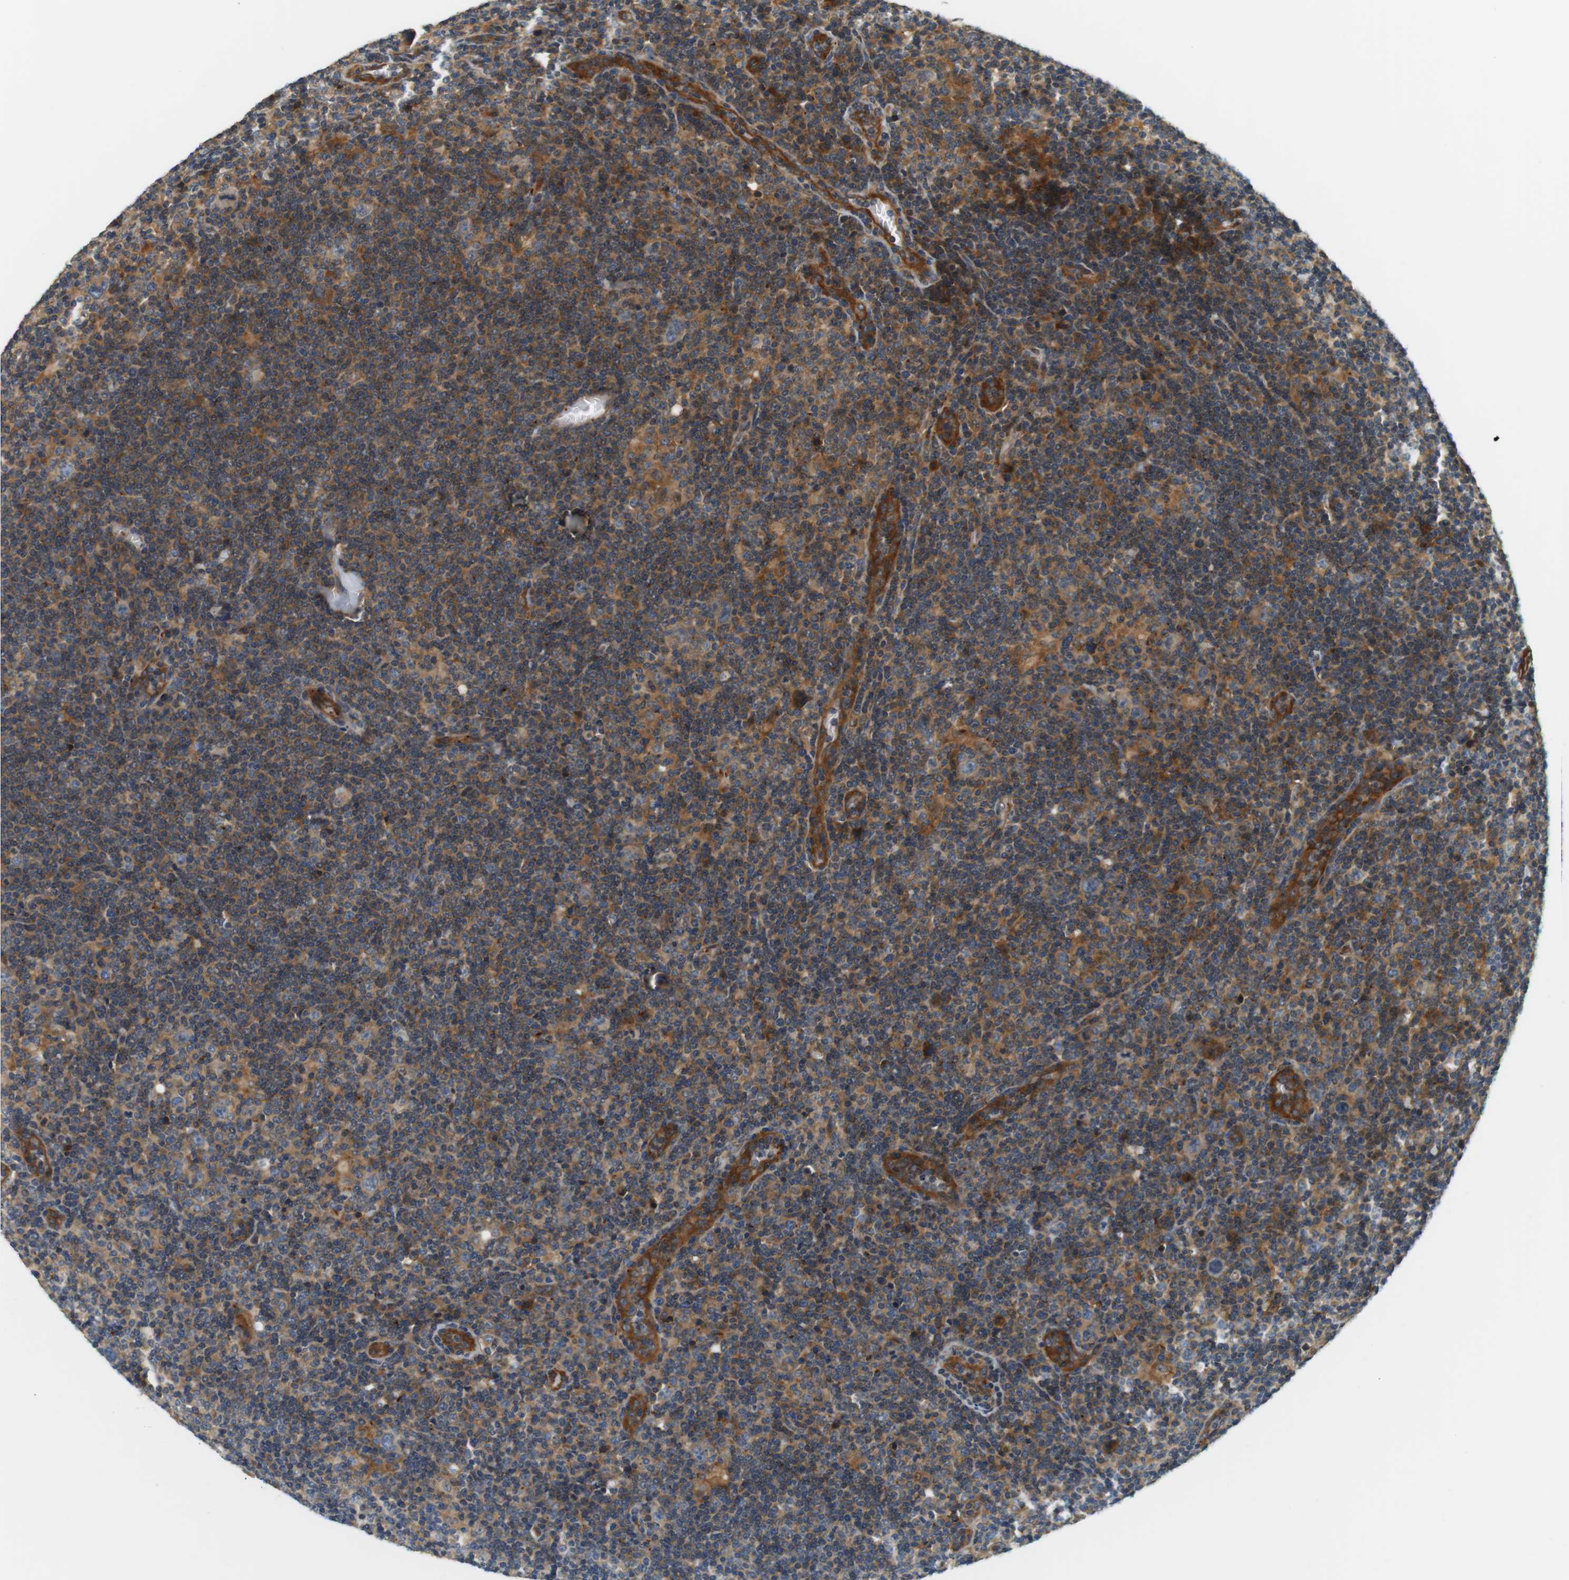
{"staining": {"intensity": "moderate", "quantity": ">75%", "location": "cytoplasmic/membranous"}, "tissue": "lymphoma", "cell_type": "Tumor cells", "image_type": "cancer", "snomed": [{"axis": "morphology", "description": "Hodgkin's disease, NOS"}, {"axis": "topography", "description": "Lymph node"}], "caption": "There is medium levels of moderate cytoplasmic/membranous staining in tumor cells of lymphoma, as demonstrated by immunohistochemical staining (brown color).", "gene": "SH3GLB1", "patient": {"sex": "female", "age": 57}}